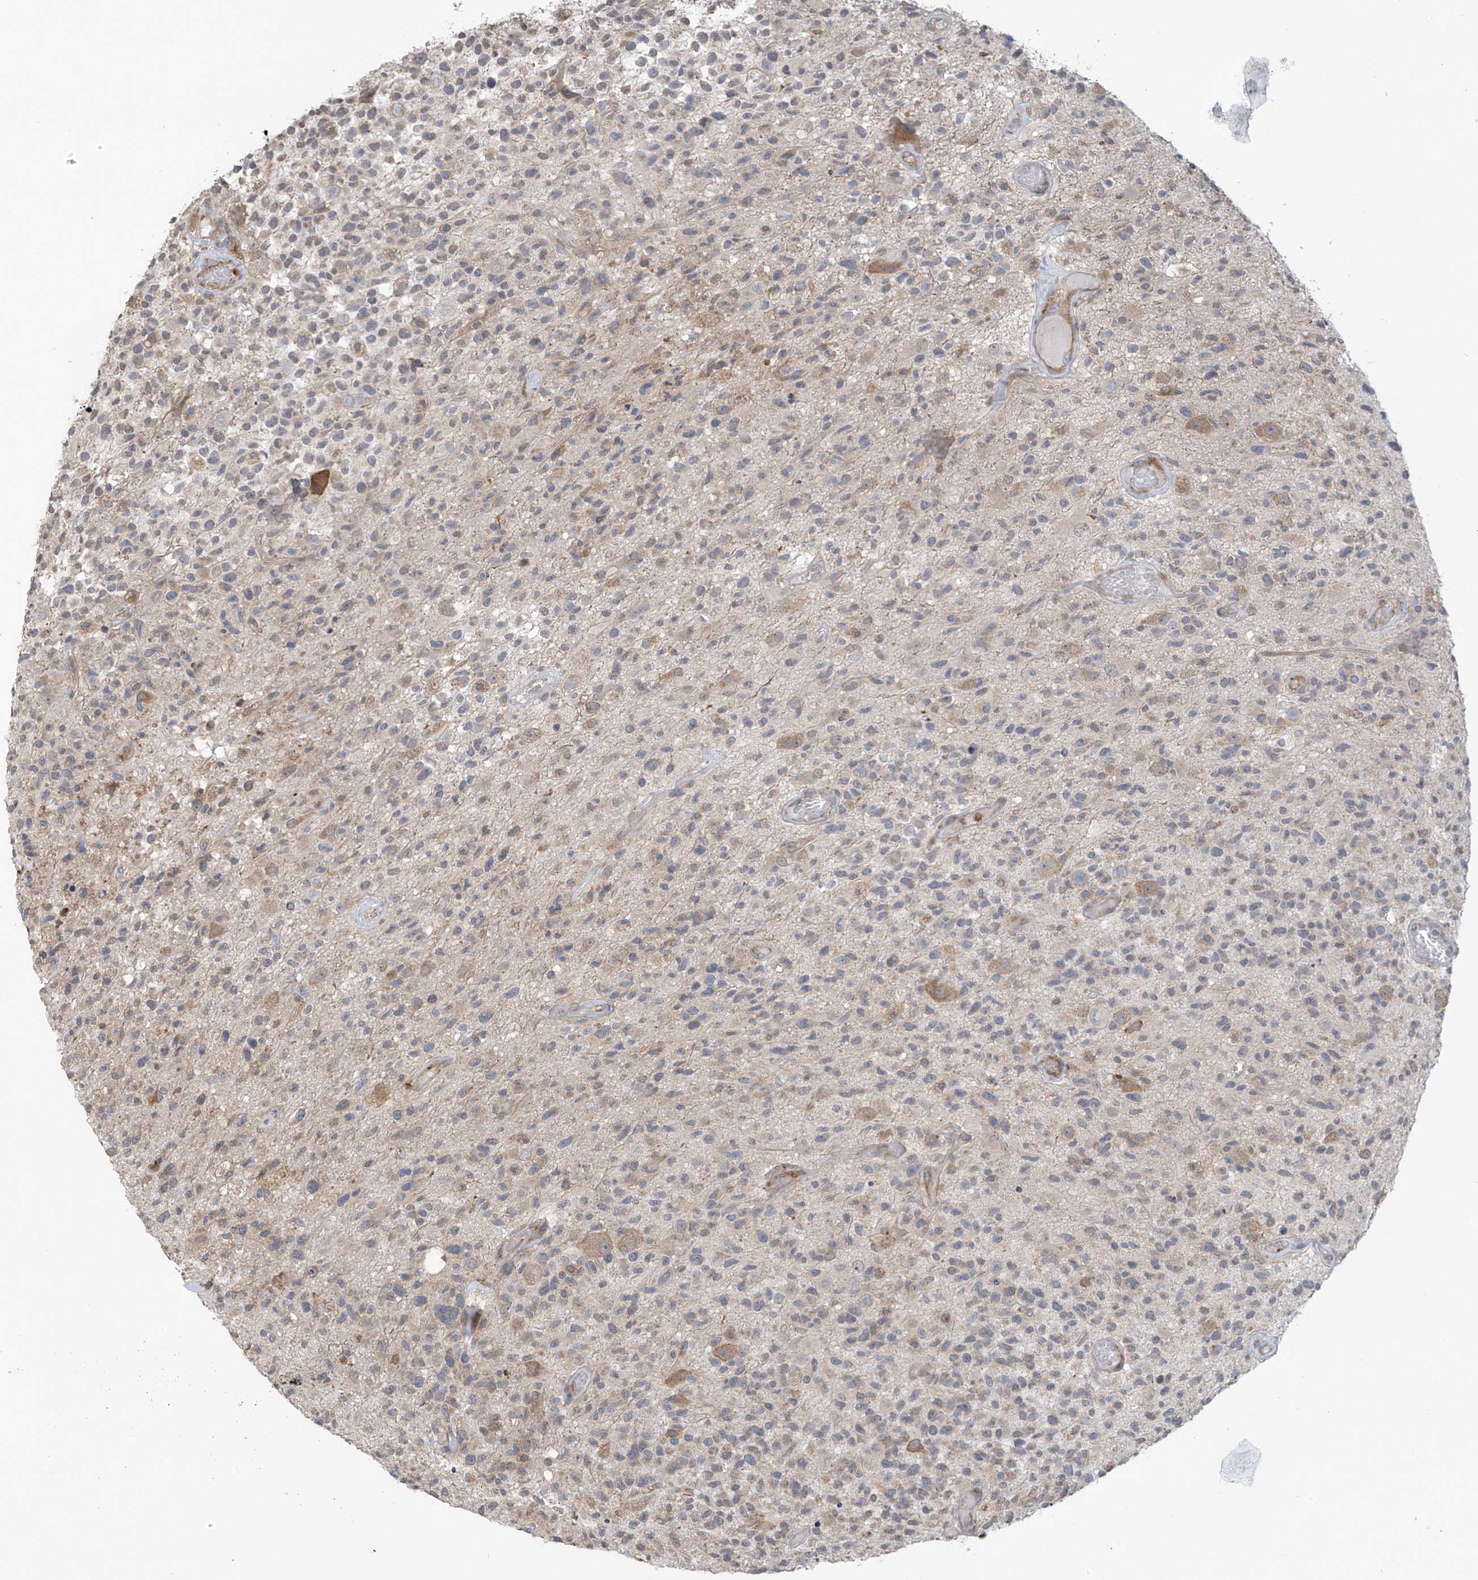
{"staining": {"intensity": "negative", "quantity": "none", "location": "none"}, "tissue": "glioma", "cell_type": "Tumor cells", "image_type": "cancer", "snomed": [{"axis": "morphology", "description": "Glioma, malignant, High grade"}, {"axis": "morphology", "description": "Glioblastoma, NOS"}, {"axis": "topography", "description": "Brain"}], "caption": "Glioma stained for a protein using immunohistochemistry (IHC) shows no expression tumor cells.", "gene": "KIAA1522", "patient": {"sex": "male", "age": 60}}